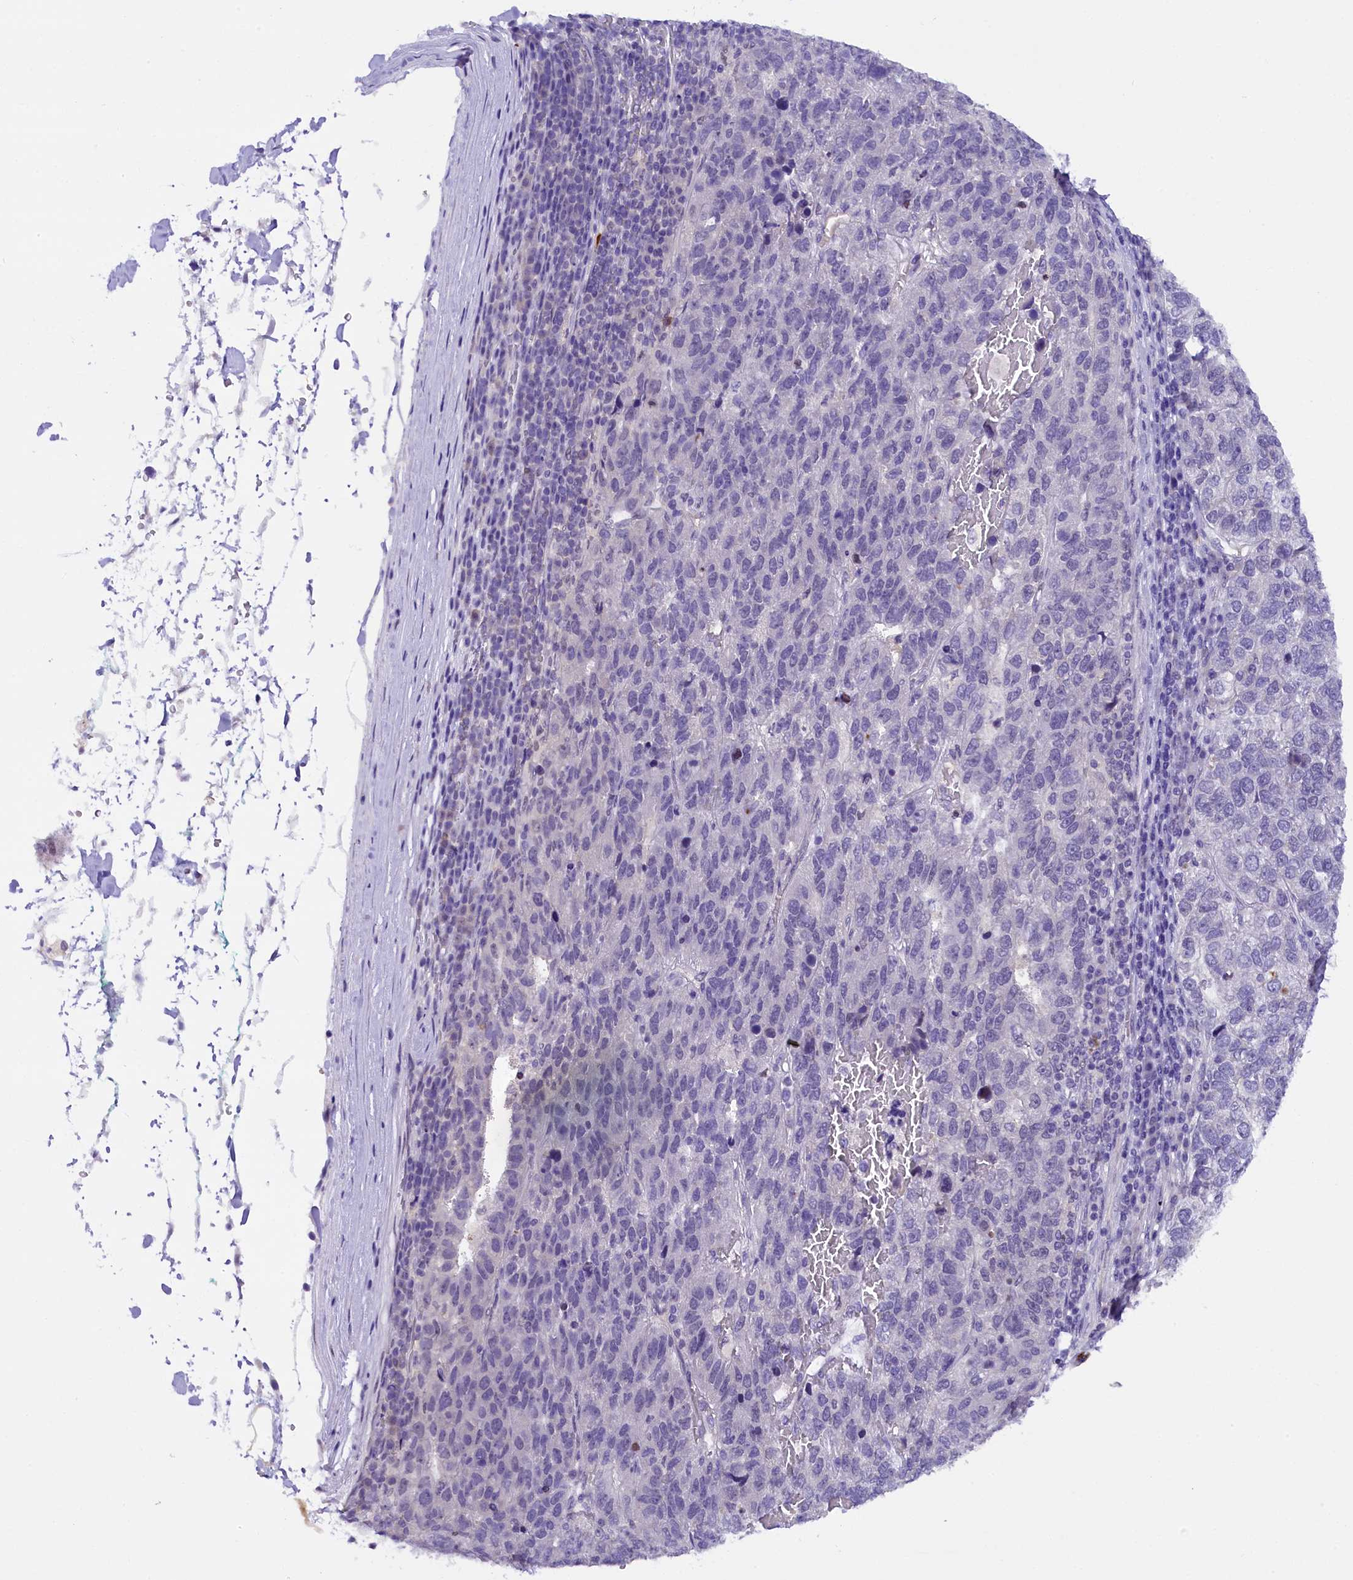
{"staining": {"intensity": "negative", "quantity": "none", "location": "none"}, "tissue": "pancreatic cancer", "cell_type": "Tumor cells", "image_type": "cancer", "snomed": [{"axis": "morphology", "description": "Adenocarcinoma, NOS"}, {"axis": "topography", "description": "Pancreas"}], "caption": "Immunohistochemistry (IHC) of human pancreatic adenocarcinoma reveals no positivity in tumor cells.", "gene": "IQCN", "patient": {"sex": "female", "age": 61}}